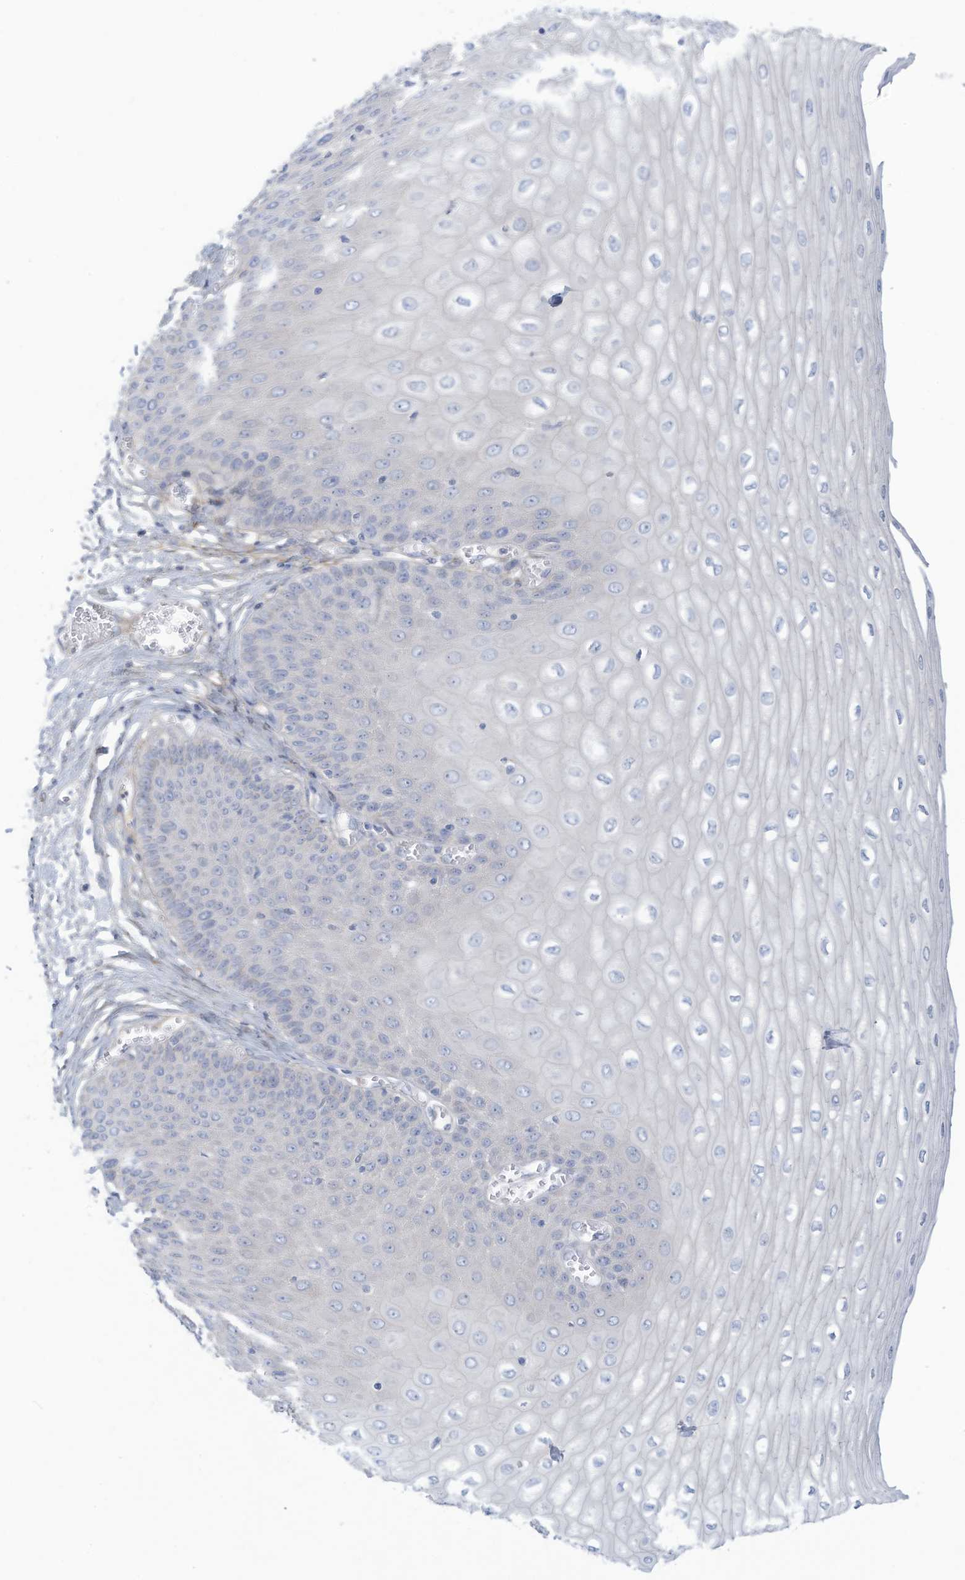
{"staining": {"intensity": "weak", "quantity": "<25%", "location": "cytoplasmic/membranous"}, "tissue": "esophagus", "cell_type": "Squamous epithelial cells", "image_type": "normal", "snomed": [{"axis": "morphology", "description": "Normal tissue, NOS"}, {"axis": "topography", "description": "Esophagus"}], "caption": "Photomicrograph shows no protein staining in squamous epithelial cells of unremarkable esophagus.", "gene": "TRMT2B", "patient": {"sex": "male", "age": 60}}